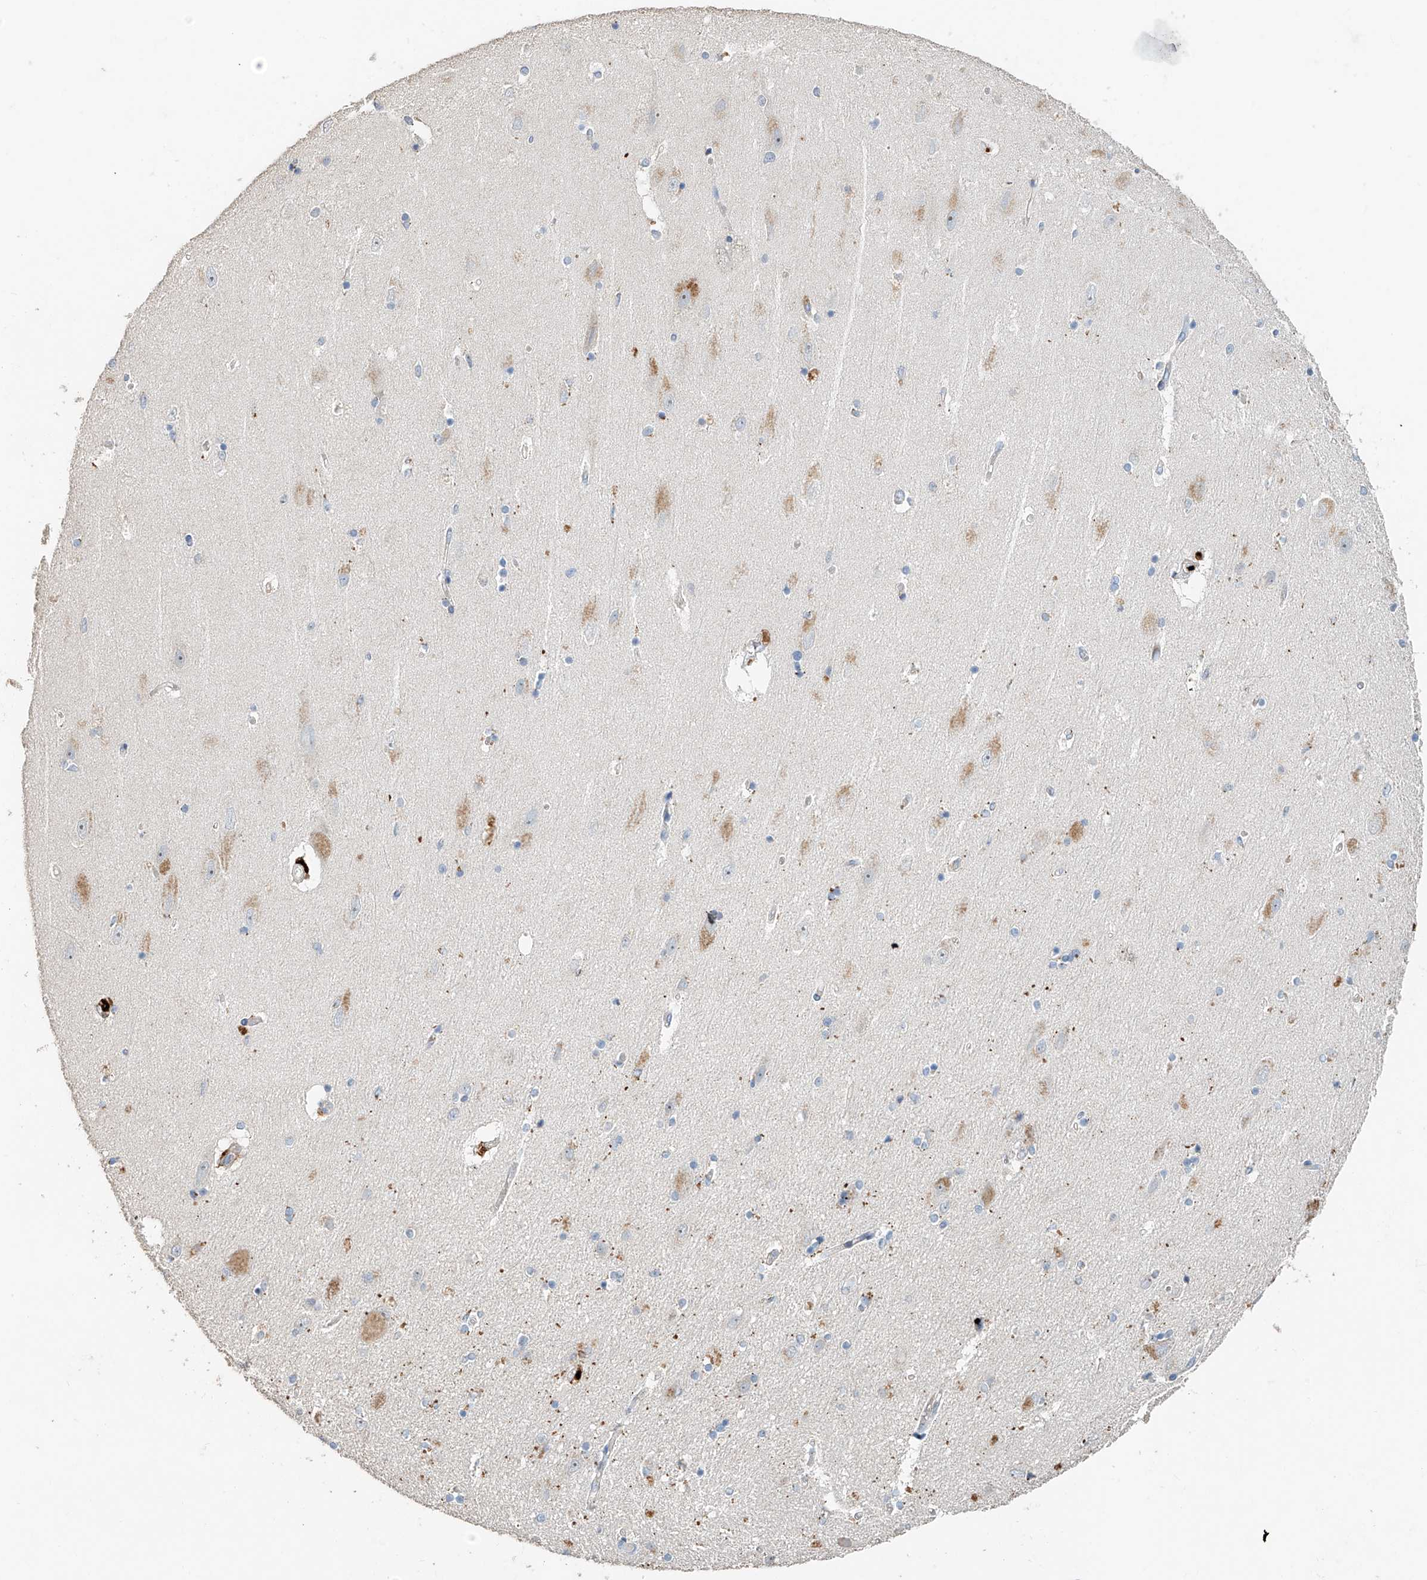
{"staining": {"intensity": "moderate", "quantity": "<25%", "location": "cytoplasmic/membranous"}, "tissue": "hippocampus", "cell_type": "Glial cells", "image_type": "normal", "snomed": [{"axis": "morphology", "description": "Normal tissue, NOS"}, {"axis": "topography", "description": "Hippocampus"}], "caption": "Immunohistochemistry (IHC) staining of normal hippocampus, which reveals low levels of moderate cytoplasmic/membranous staining in approximately <25% of glial cells indicating moderate cytoplasmic/membranous protein staining. The staining was performed using DAB (3,3'-diaminobenzidine) (brown) for protein detection and nuclei were counterstained in hematoxylin (blue).", "gene": "TRIM47", "patient": {"sex": "female", "age": 54}}